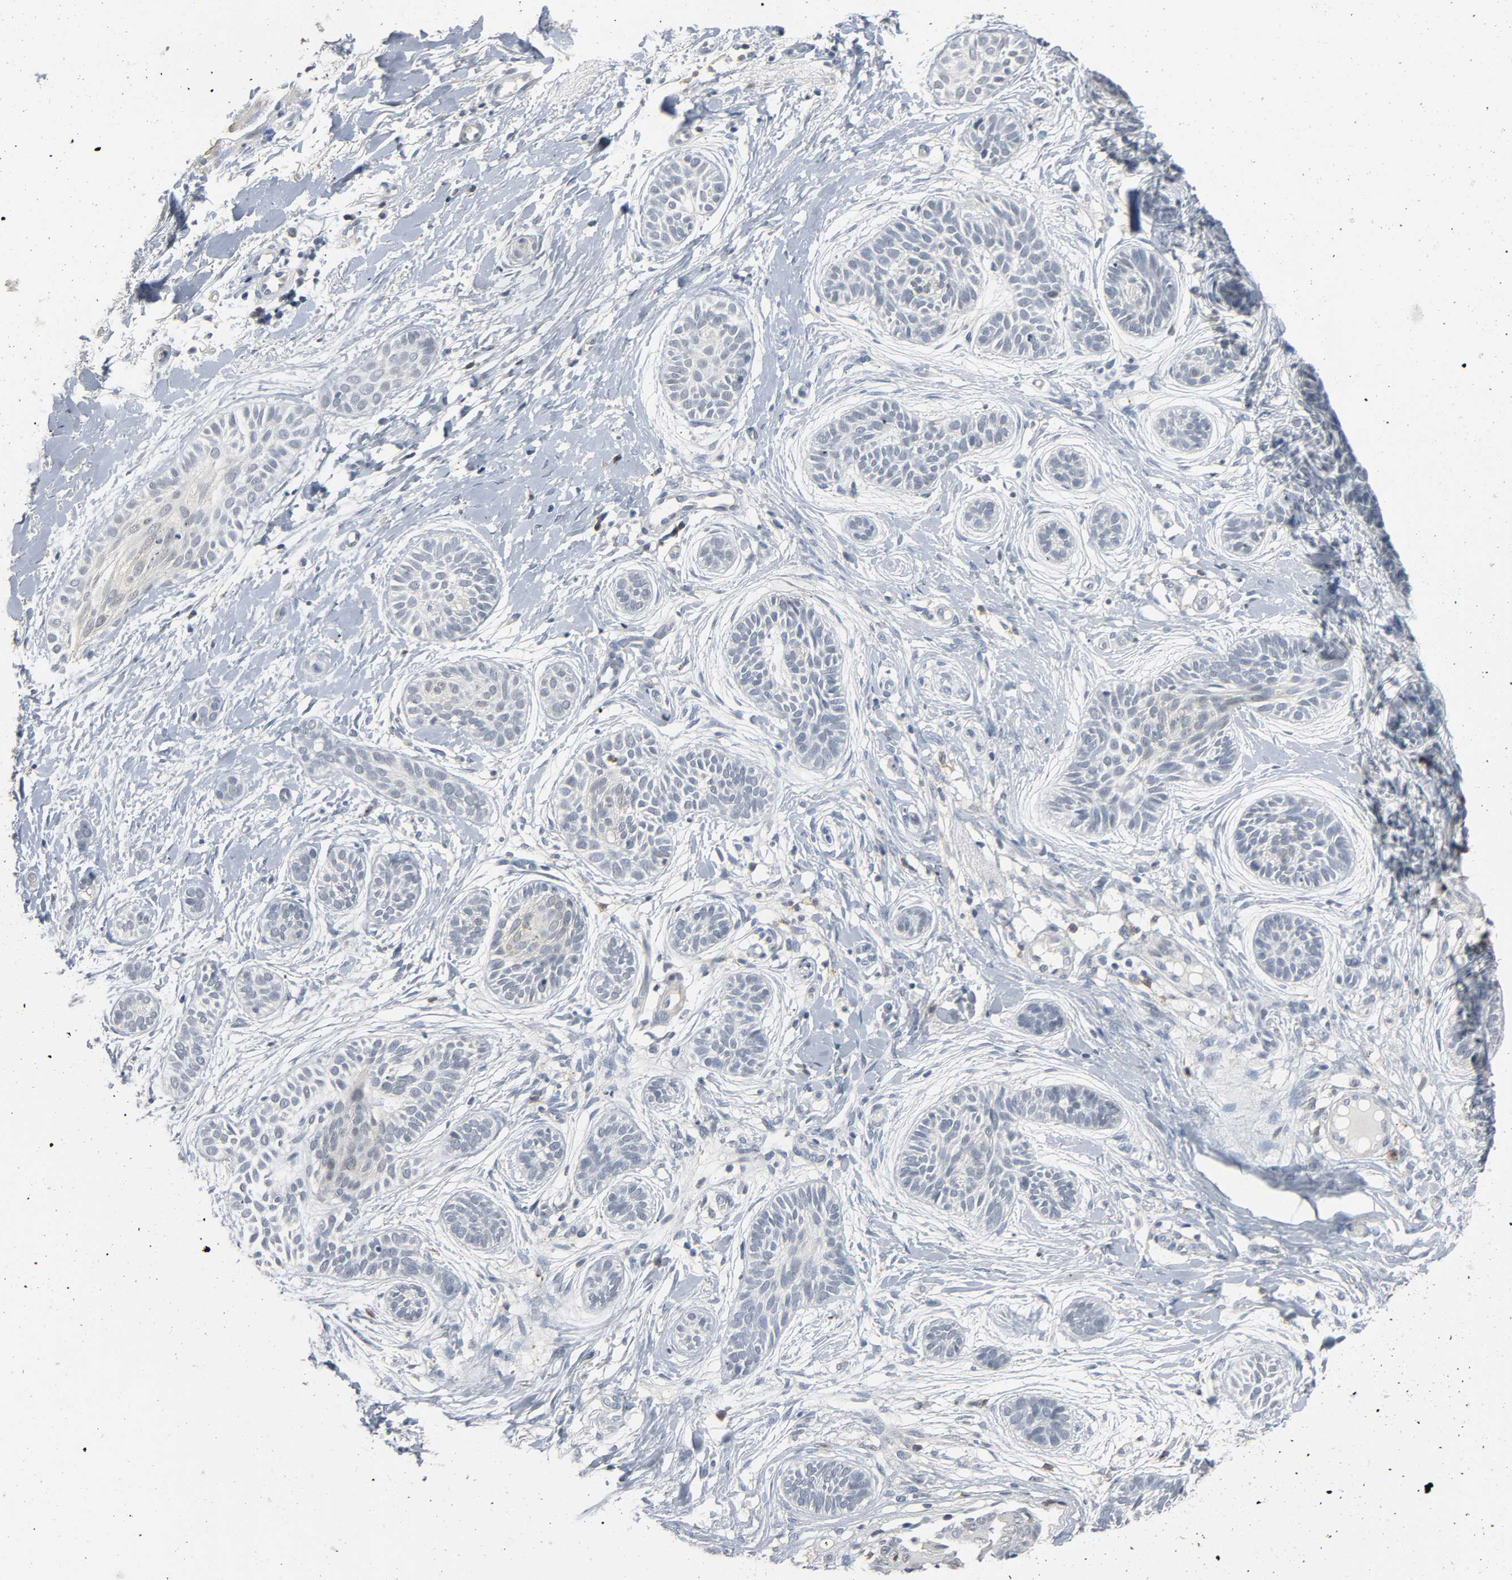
{"staining": {"intensity": "negative", "quantity": "none", "location": "none"}, "tissue": "skin cancer", "cell_type": "Tumor cells", "image_type": "cancer", "snomed": [{"axis": "morphology", "description": "Normal tissue, NOS"}, {"axis": "morphology", "description": "Basal cell carcinoma"}, {"axis": "topography", "description": "Skin"}], "caption": "Immunohistochemical staining of human skin basal cell carcinoma demonstrates no significant positivity in tumor cells.", "gene": "CD4", "patient": {"sex": "male", "age": 63}}